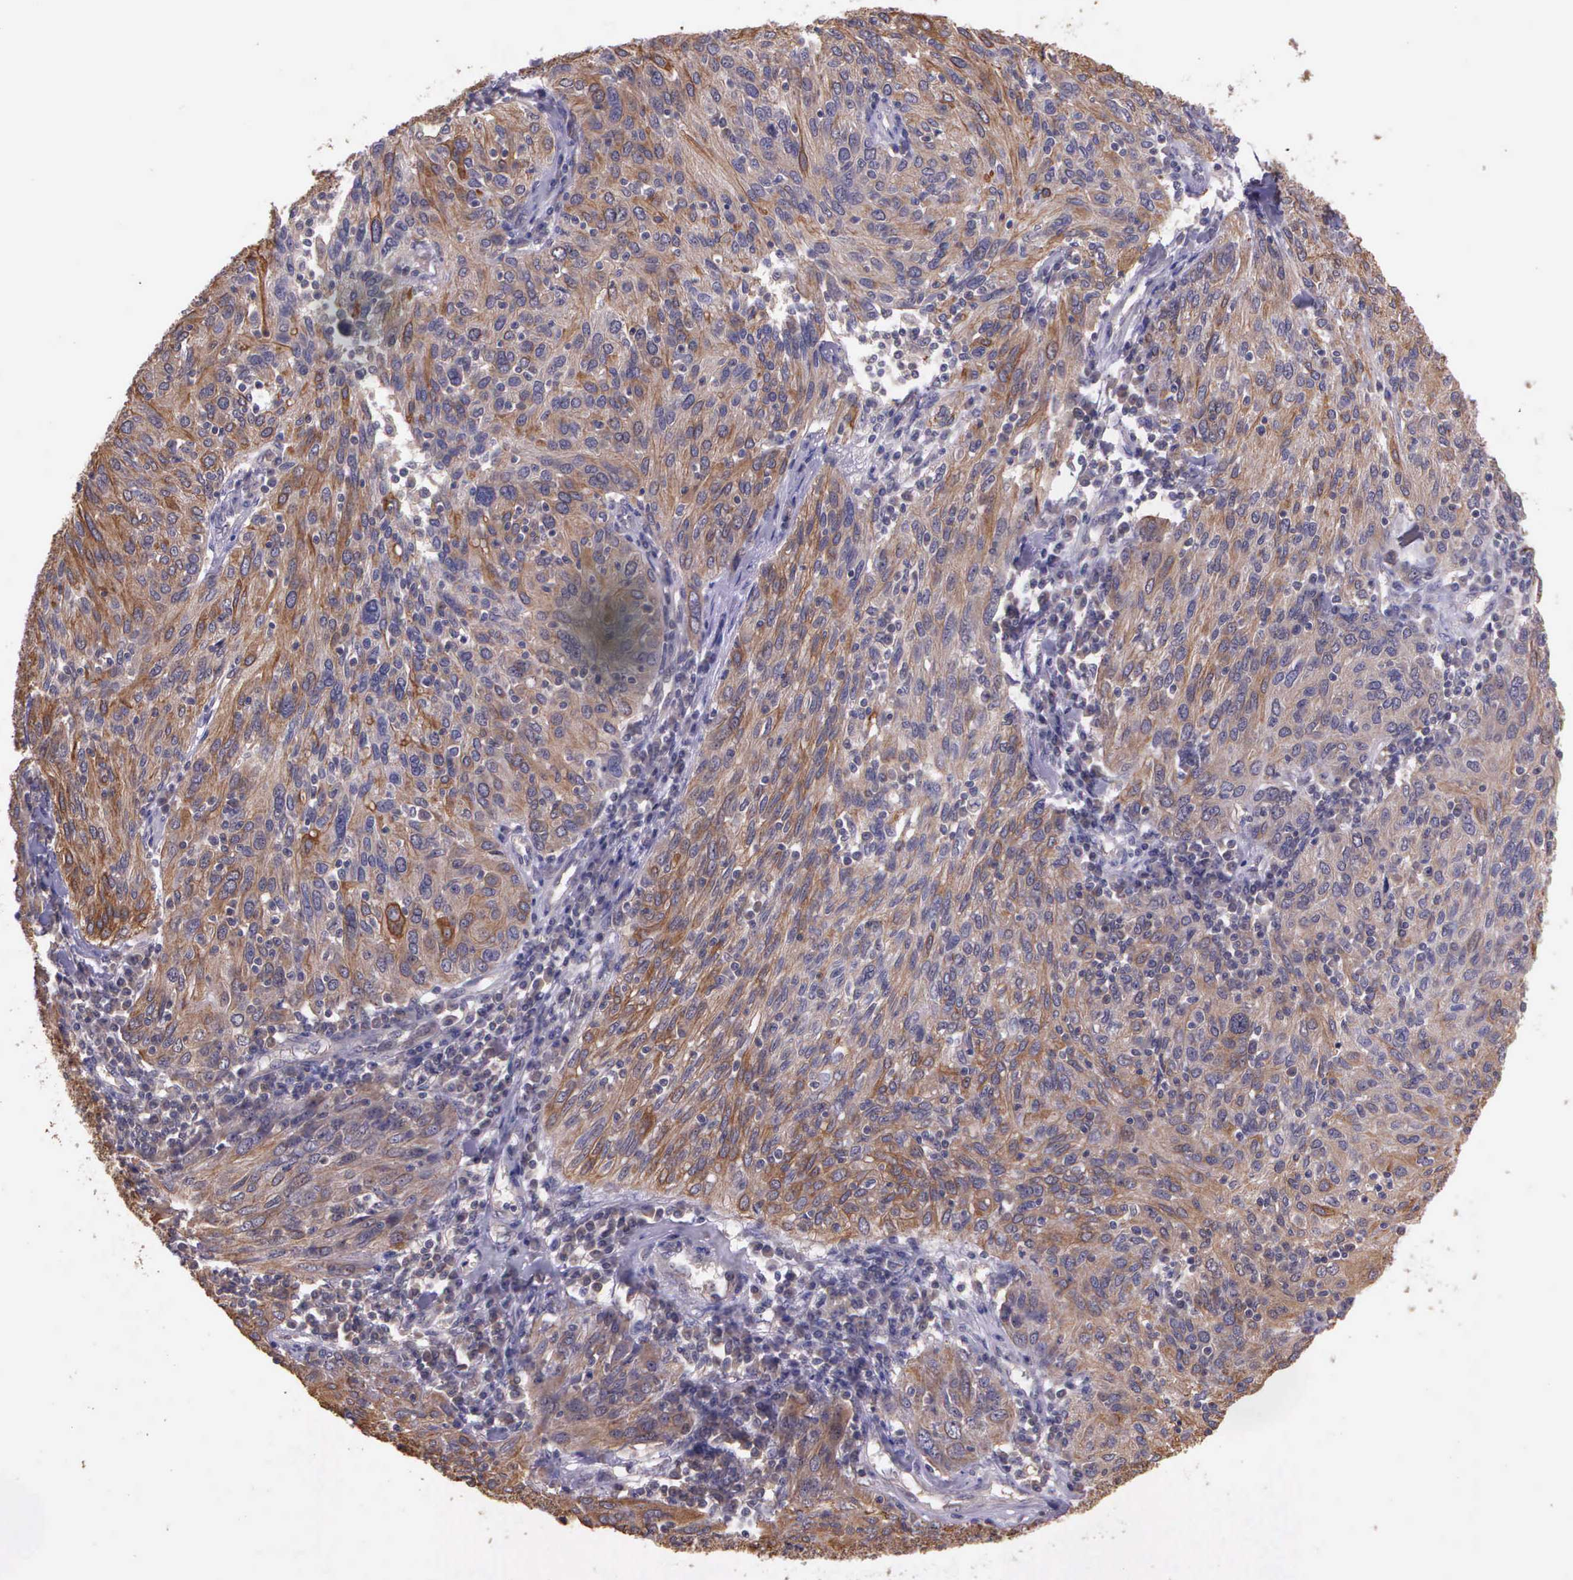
{"staining": {"intensity": "weak", "quantity": ">75%", "location": "cytoplasmic/membranous"}, "tissue": "ovarian cancer", "cell_type": "Tumor cells", "image_type": "cancer", "snomed": [{"axis": "morphology", "description": "Carcinoma, endometroid"}, {"axis": "topography", "description": "Ovary"}], "caption": "Tumor cells display low levels of weak cytoplasmic/membranous positivity in about >75% of cells in human endometroid carcinoma (ovarian). Using DAB (3,3'-diaminobenzidine) (brown) and hematoxylin (blue) stains, captured at high magnification using brightfield microscopy.", "gene": "IGBP1", "patient": {"sex": "female", "age": 50}}